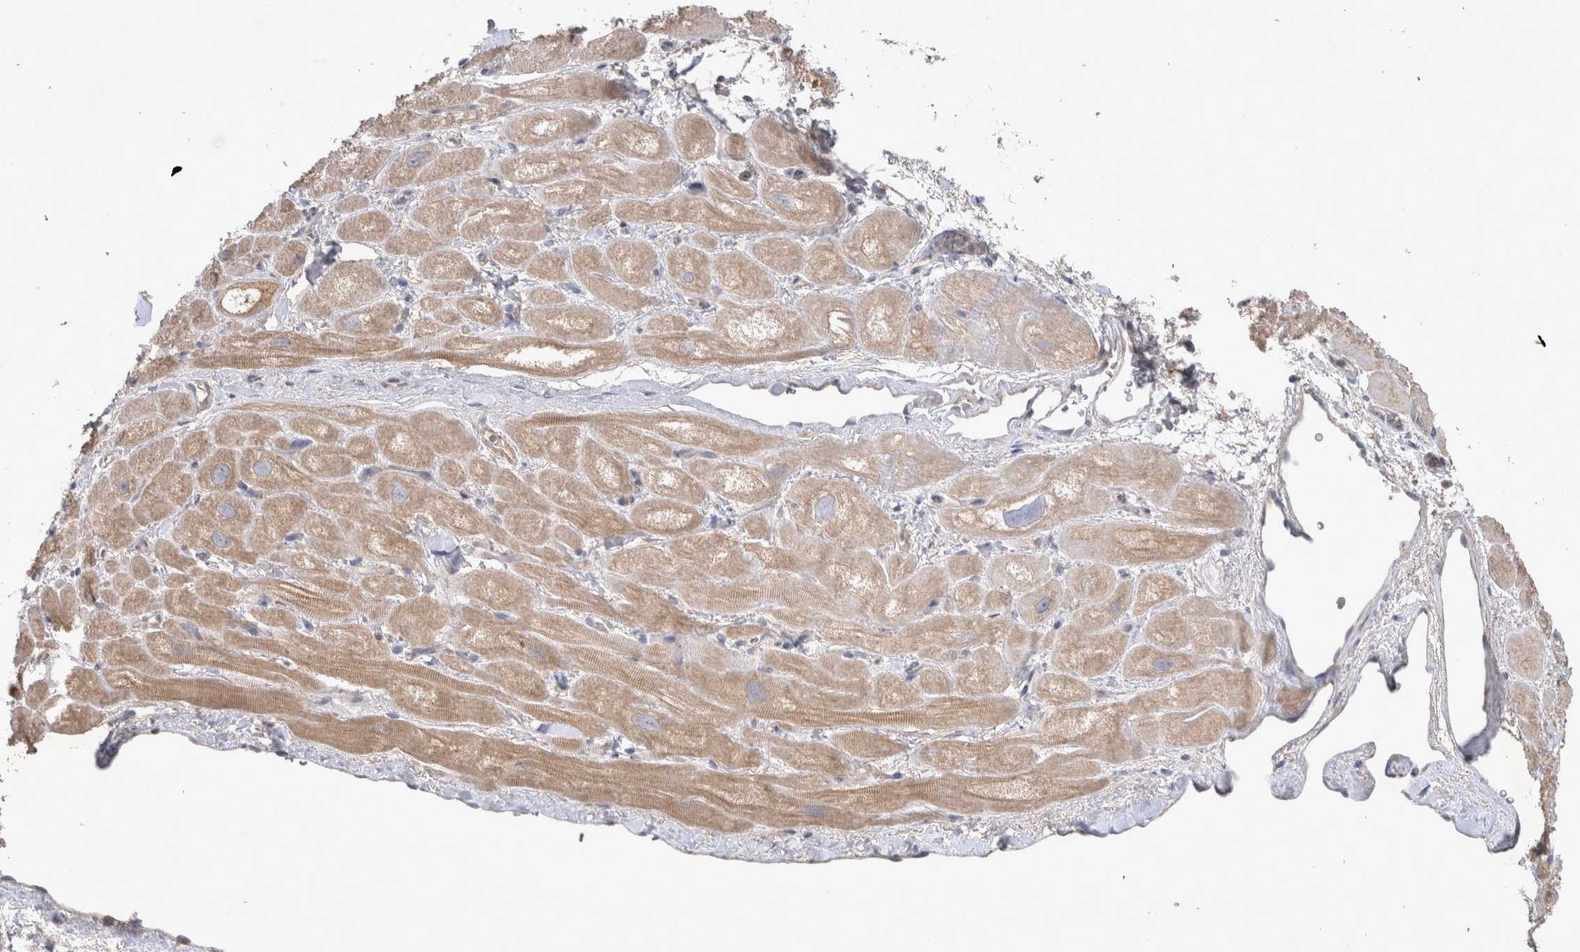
{"staining": {"intensity": "moderate", "quantity": "25%-75%", "location": "cytoplasmic/membranous"}, "tissue": "heart muscle", "cell_type": "Cardiomyocytes", "image_type": "normal", "snomed": [{"axis": "morphology", "description": "Normal tissue, NOS"}, {"axis": "topography", "description": "Heart"}], "caption": "DAB (3,3'-diaminobenzidine) immunohistochemical staining of unremarkable human heart muscle demonstrates moderate cytoplasmic/membranous protein staining in about 25%-75% of cardiomyocytes.", "gene": "SRD5A3", "patient": {"sex": "male", "age": 49}}